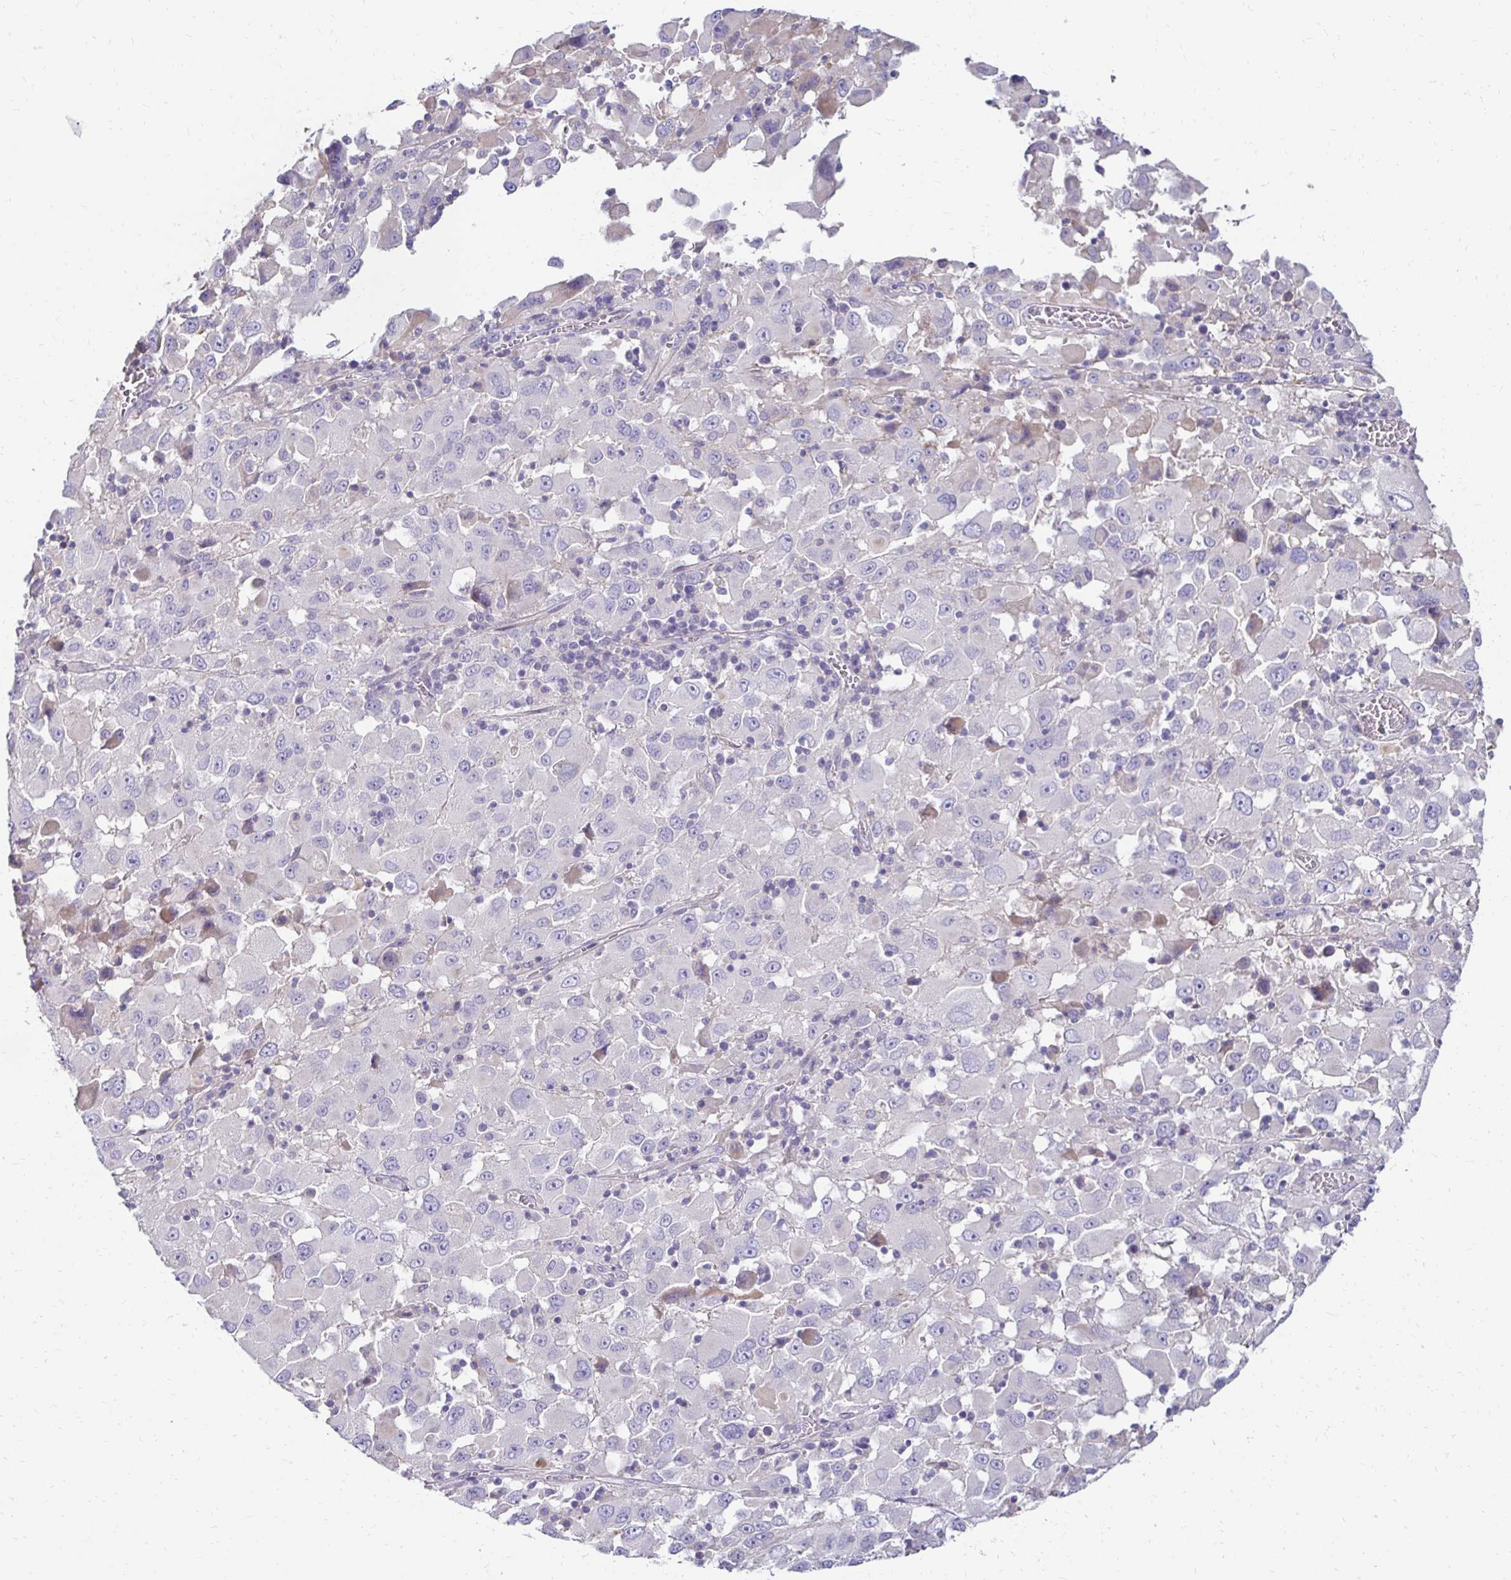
{"staining": {"intensity": "negative", "quantity": "none", "location": "none"}, "tissue": "melanoma", "cell_type": "Tumor cells", "image_type": "cancer", "snomed": [{"axis": "morphology", "description": "Malignant melanoma, Metastatic site"}, {"axis": "topography", "description": "Soft tissue"}], "caption": "IHC image of melanoma stained for a protein (brown), which reveals no positivity in tumor cells.", "gene": "AKAP6", "patient": {"sex": "male", "age": 50}}